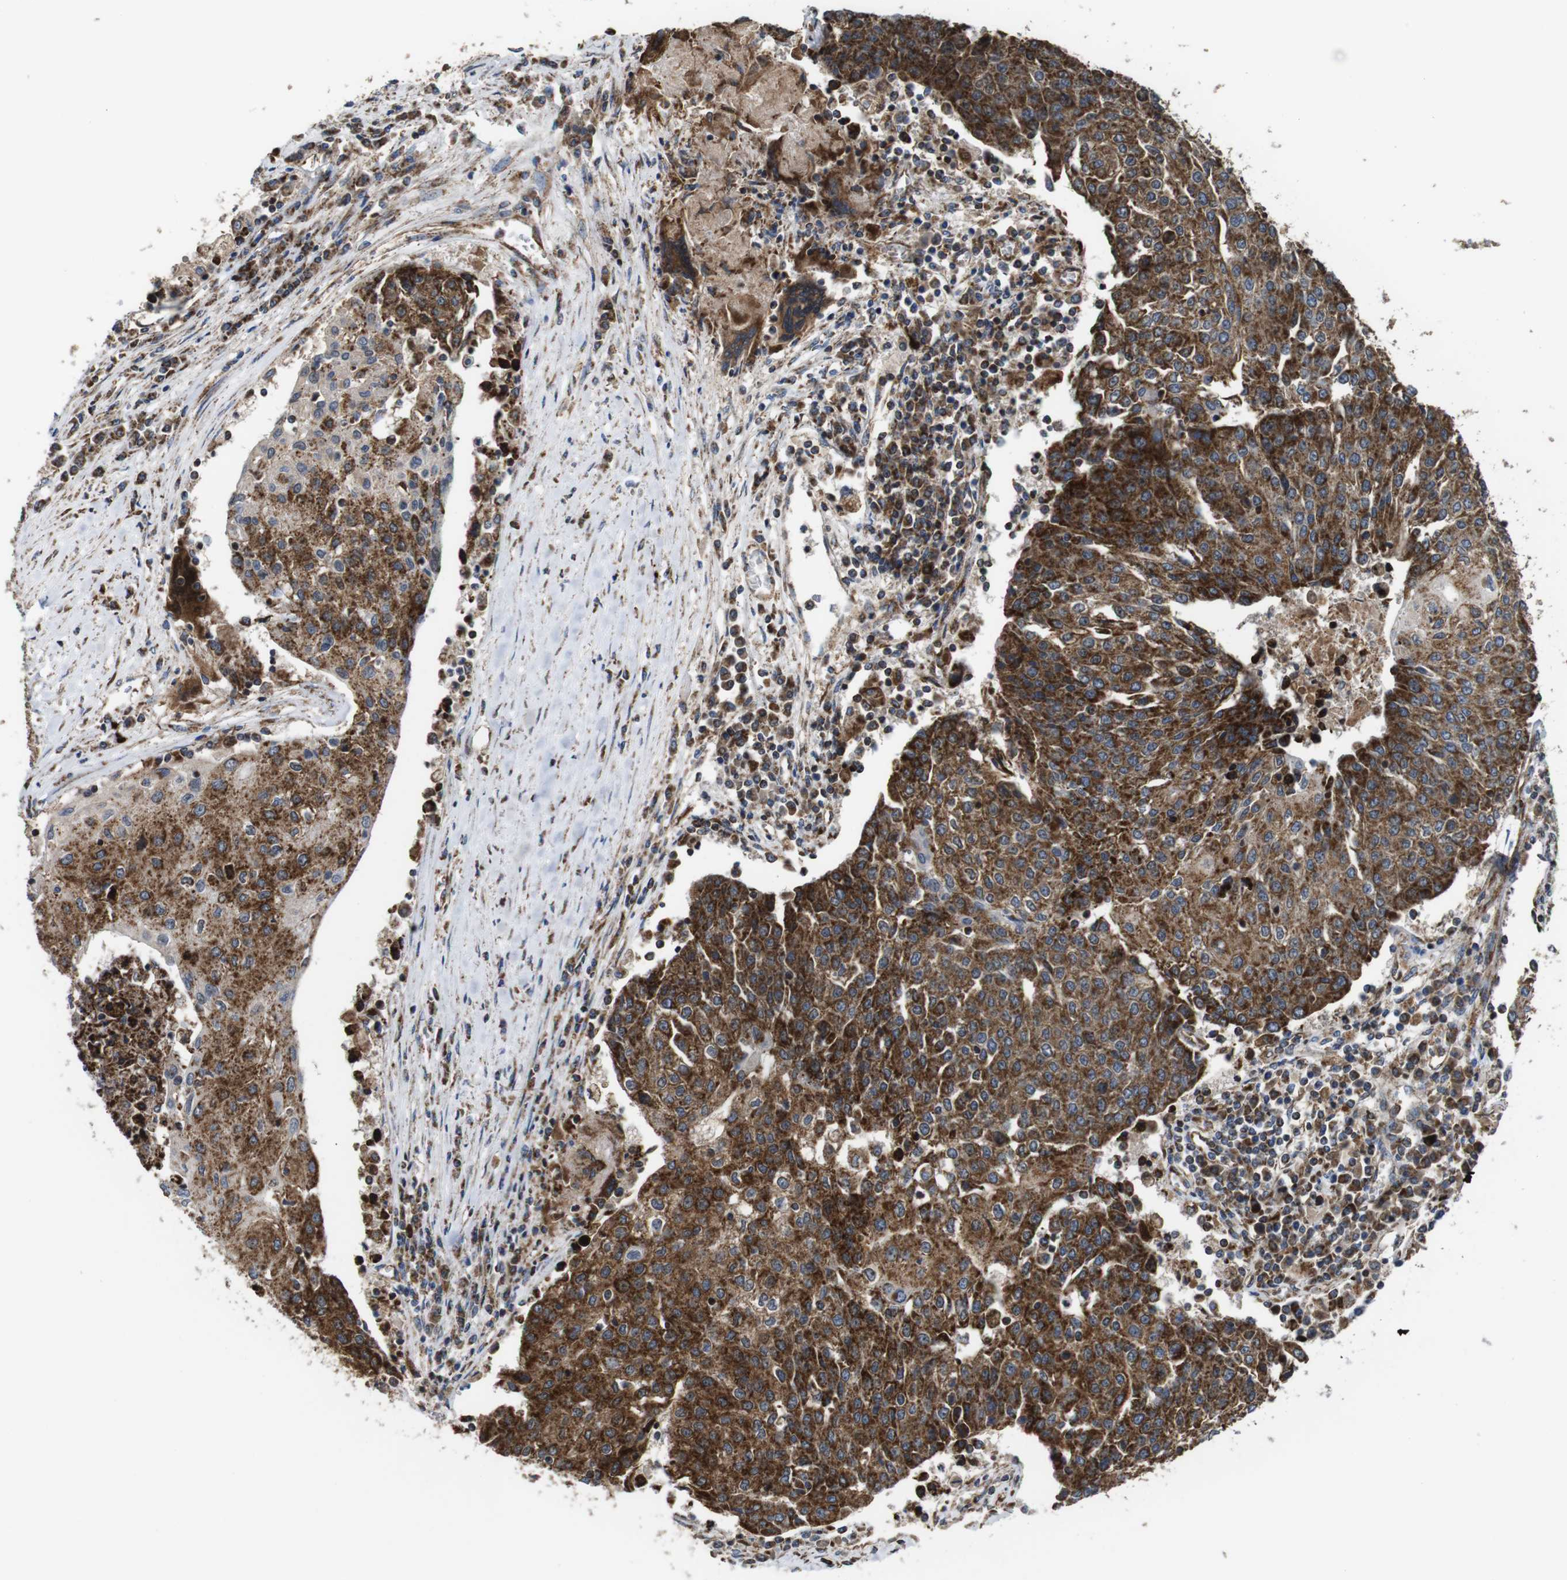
{"staining": {"intensity": "strong", "quantity": "25%-75%", "location": "cytoplasmic/membranous"}, "tissue": "urothelial cancer", "cell_type": "Tumor cells", "image_type": "cancer", "snomed": [{"axis": "morphology", "description": "Urothelial carcinoma, High grade"}, {"axis": "topography", "description": "Urinary bladder"}], "caption": "Urothelial cancer was stained to show a protein in brown. There is high levels of strong cytoplasmic/membranous expression in approximately 25%-75% of tumor cells.", "gene": "HK1", "patient": {"sex": "female", "age": 85}}